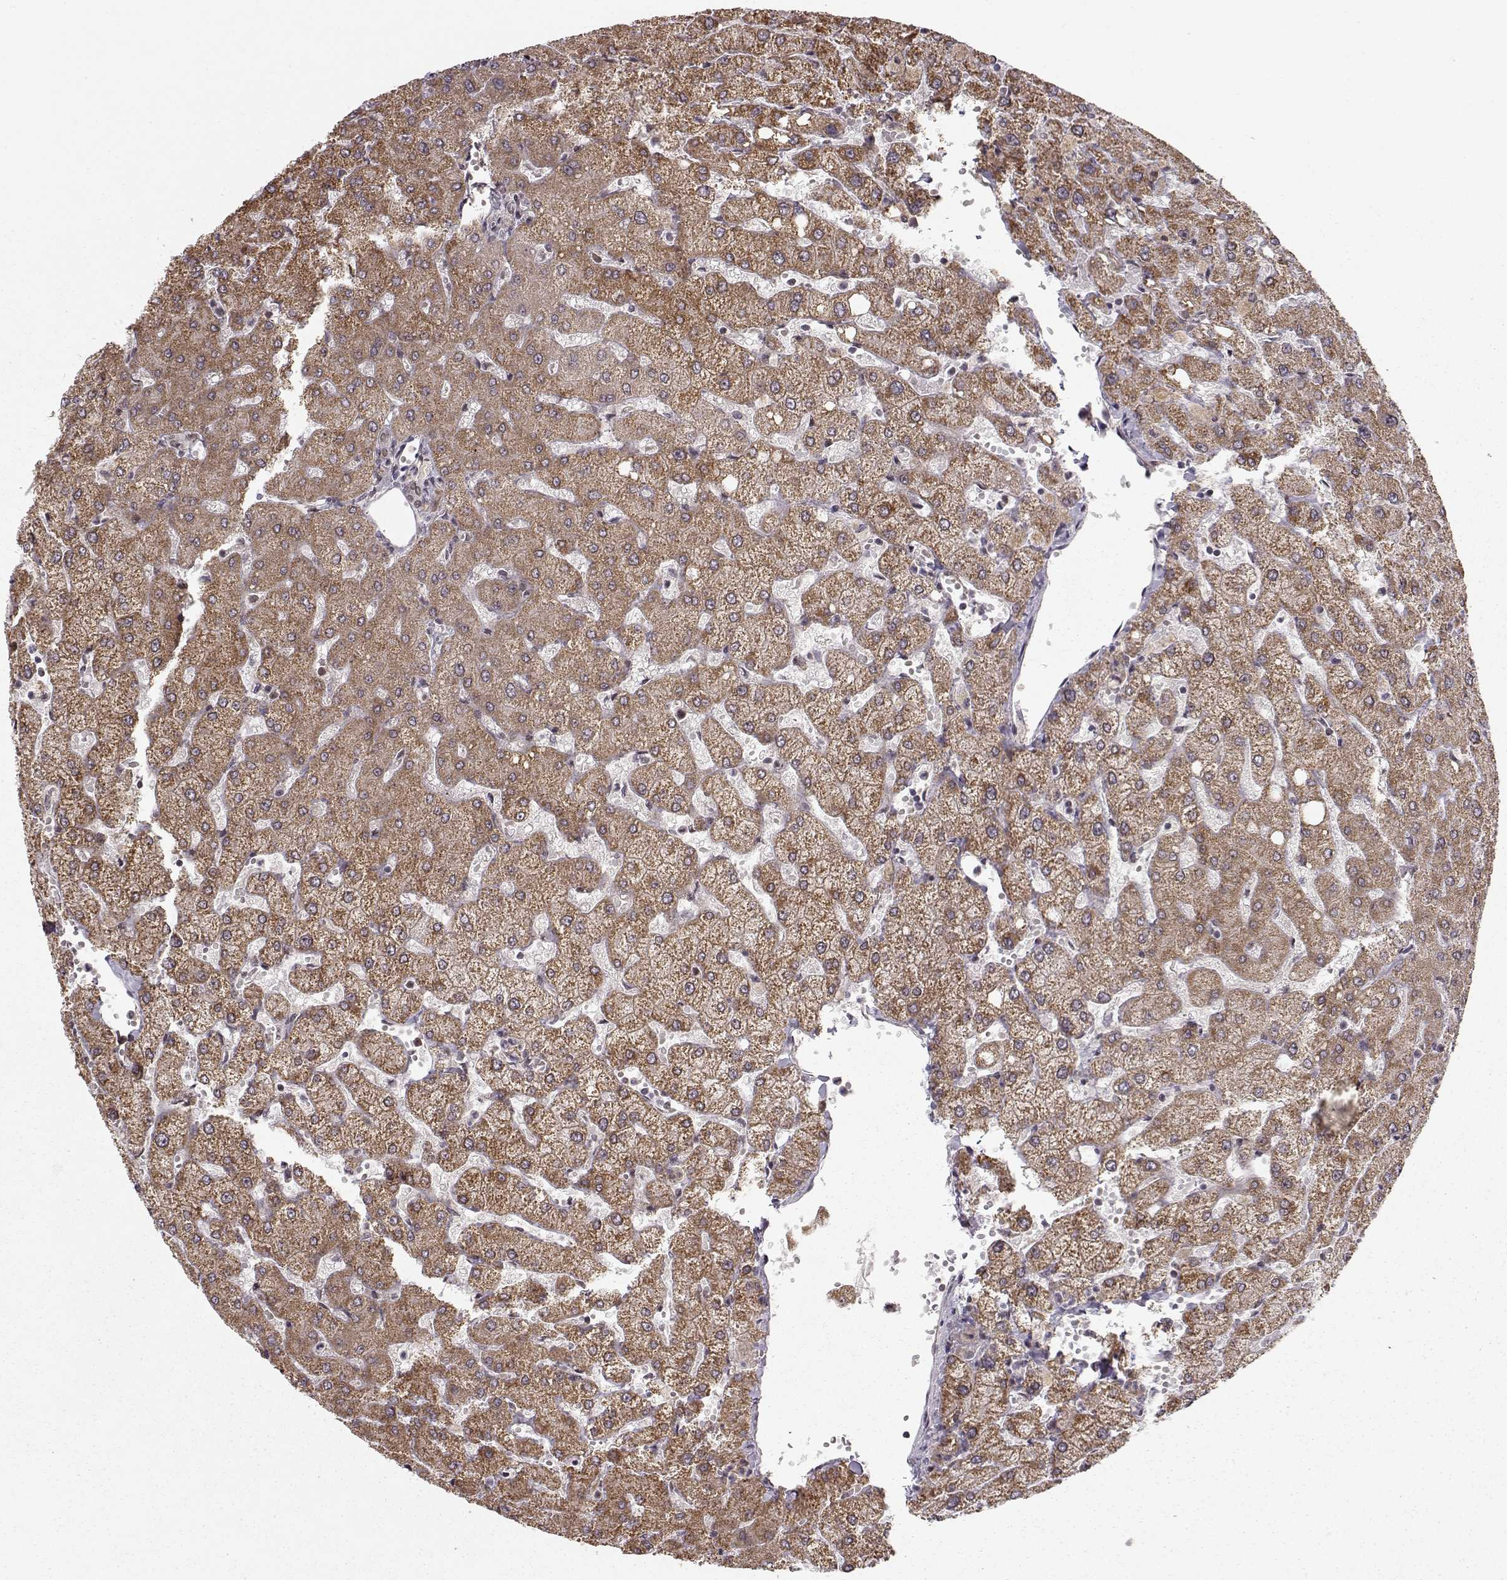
{"staining": {"intensity": "negative", "quantity": "none", "location": "none"}, "tissue": "liver", "cell_type": "Cholangiocytes", "image_type": "normal", "snomed": [{"axis": "morphology", "description": "Normal tissue, NOS"}, {"axis": "topography", "description": "Liver"}], "caption": "Immunohistochemical staining of normal human liver shows no significant positivity in cholangiocytes. (Stains: DAB immunohistochemistry with hematoxylin counter stain, Microscopy: brightfield microscopy at high magnification).", "gene": "RAI1", "patient": {"sex": "female", "age": 54}}